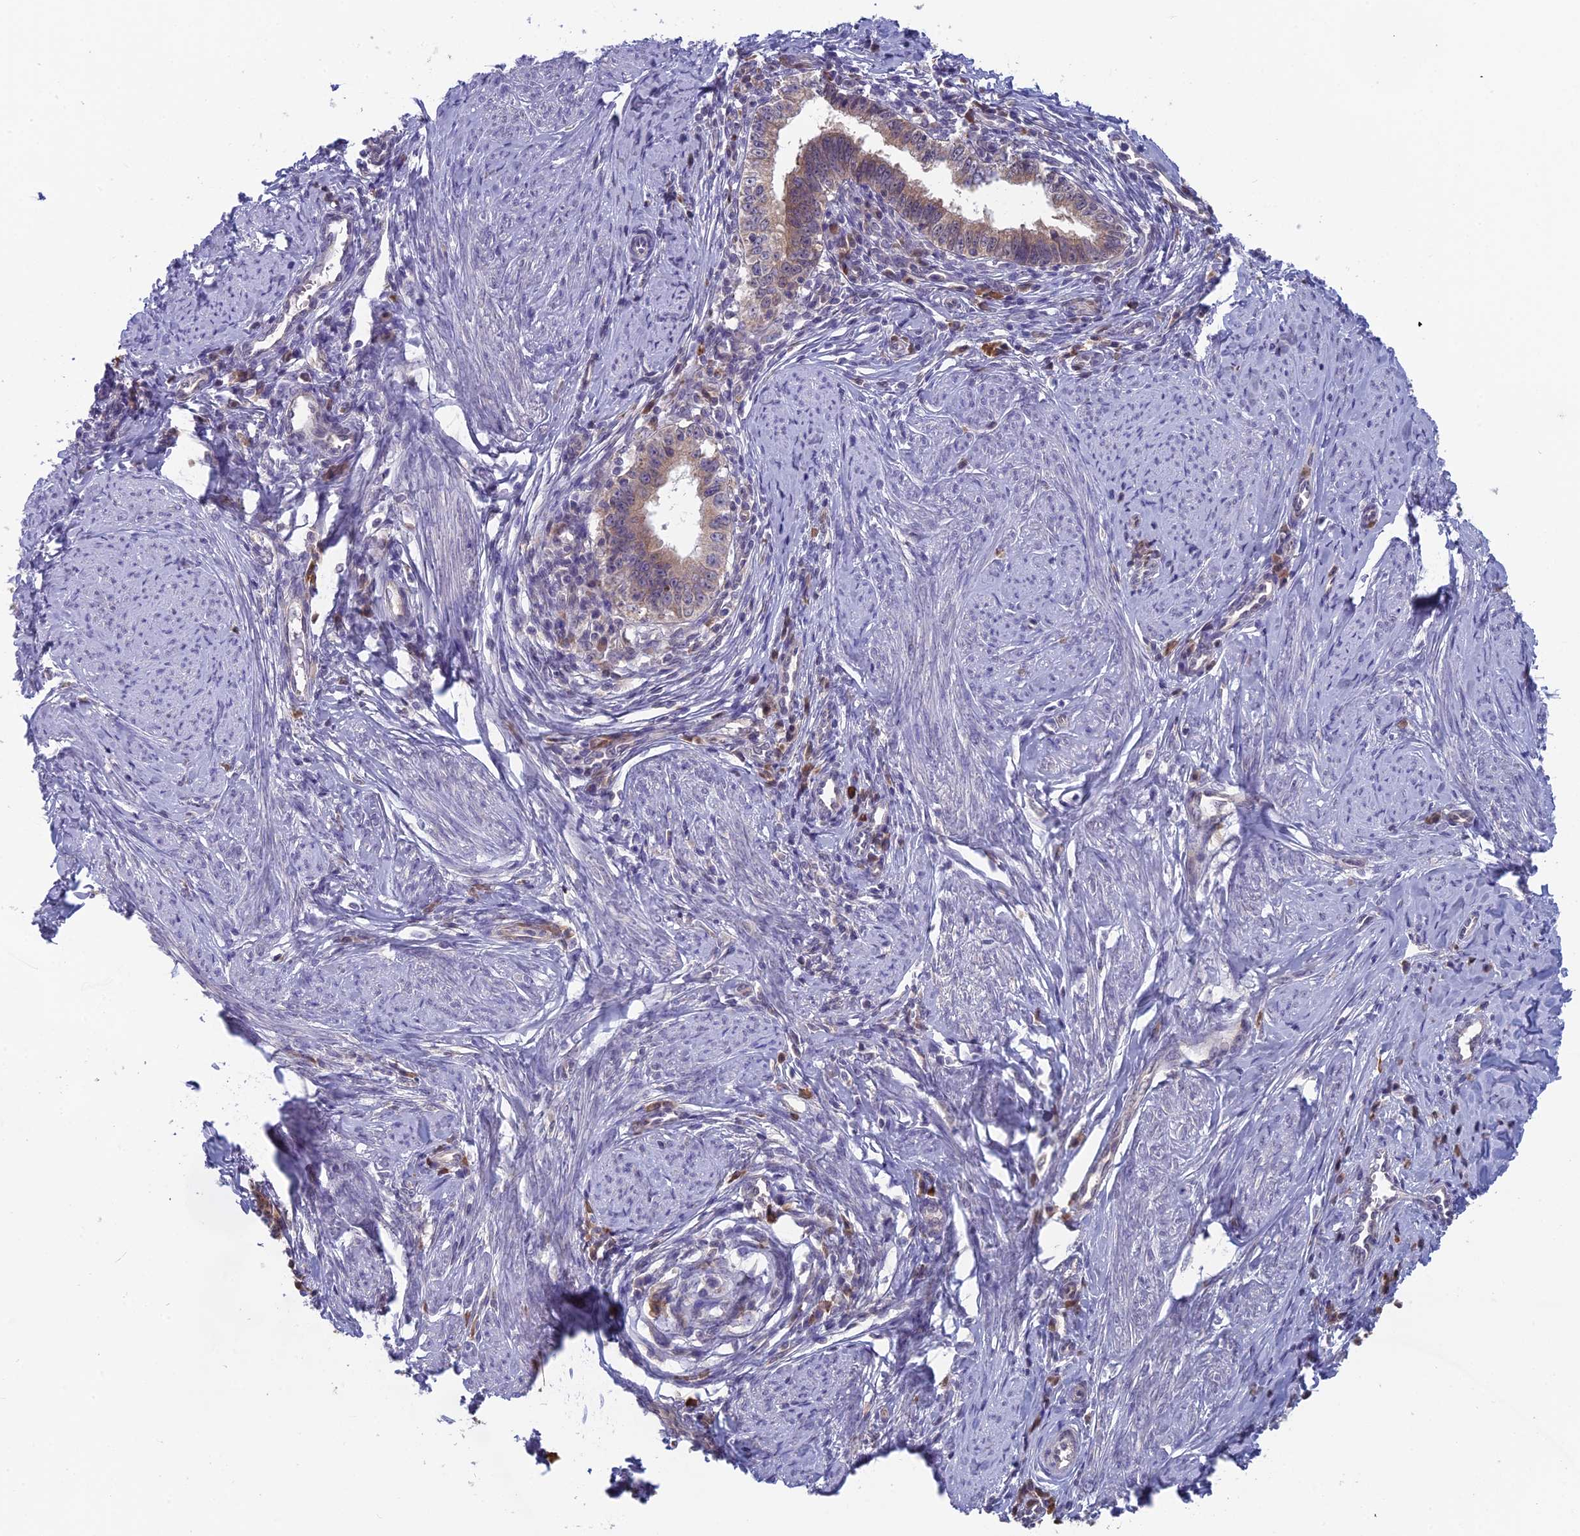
{"staining": {"intensity": "weak", "quantity": "25%-75%", "location": "cytoplasmic/membranous"}, "tissue": "cervical cancer", "cell_type": "Tumor cells", "image_type": "cancer", "snomed": [{"axis": "morphology", "description": "Adenocarcinoma, NOS"}, {"axis": "topography", "description": "Cervix"}], "caption": "Cervical adenocarcinoma stained for a protein (brown) shows weak cytoplasmic/membranous positive staining in approximately 25%-75% of tumor cells.", "gene": "MRI1", "patient": {"sex": "female", "age": 36}}